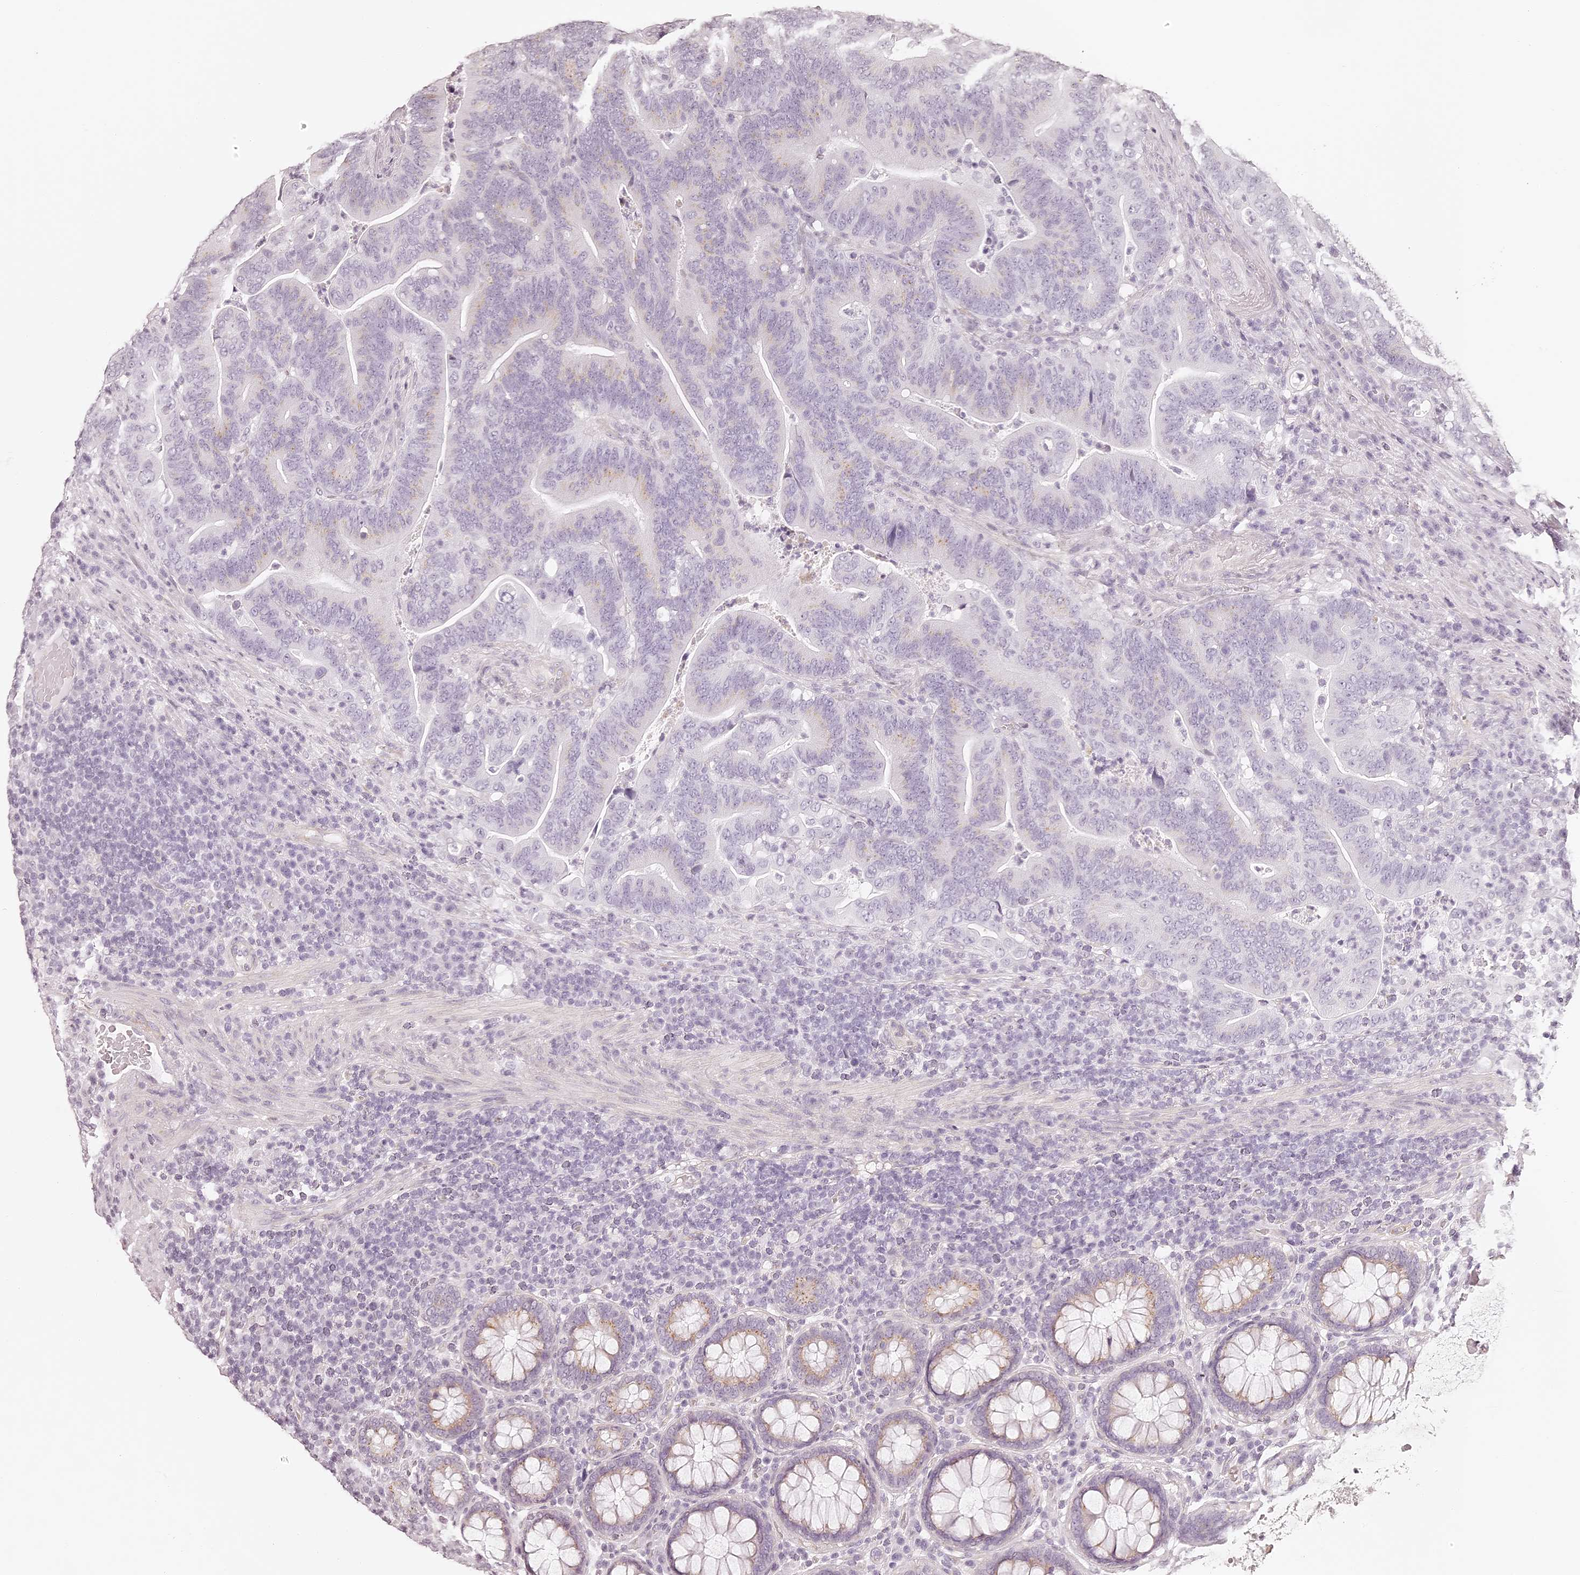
{"staining": {"intensity": "weak", "quantity": "<25%", "location": "cytoplasmic/membranous"}, "tissue": "colorectal cancer", "cell_type": "Tumor cells", "image_type": "cancer", "snomed": [{"axis": "morphology", "description": "Adenocarcinoma, NOS"}, {"axis": "topography", "description": "Colon"}], "caption": "Tumor cells show no significant staining in colorectal cancer.", "gene": "ELAPOR1", "patient": {"sex": "female", "age": 66}}